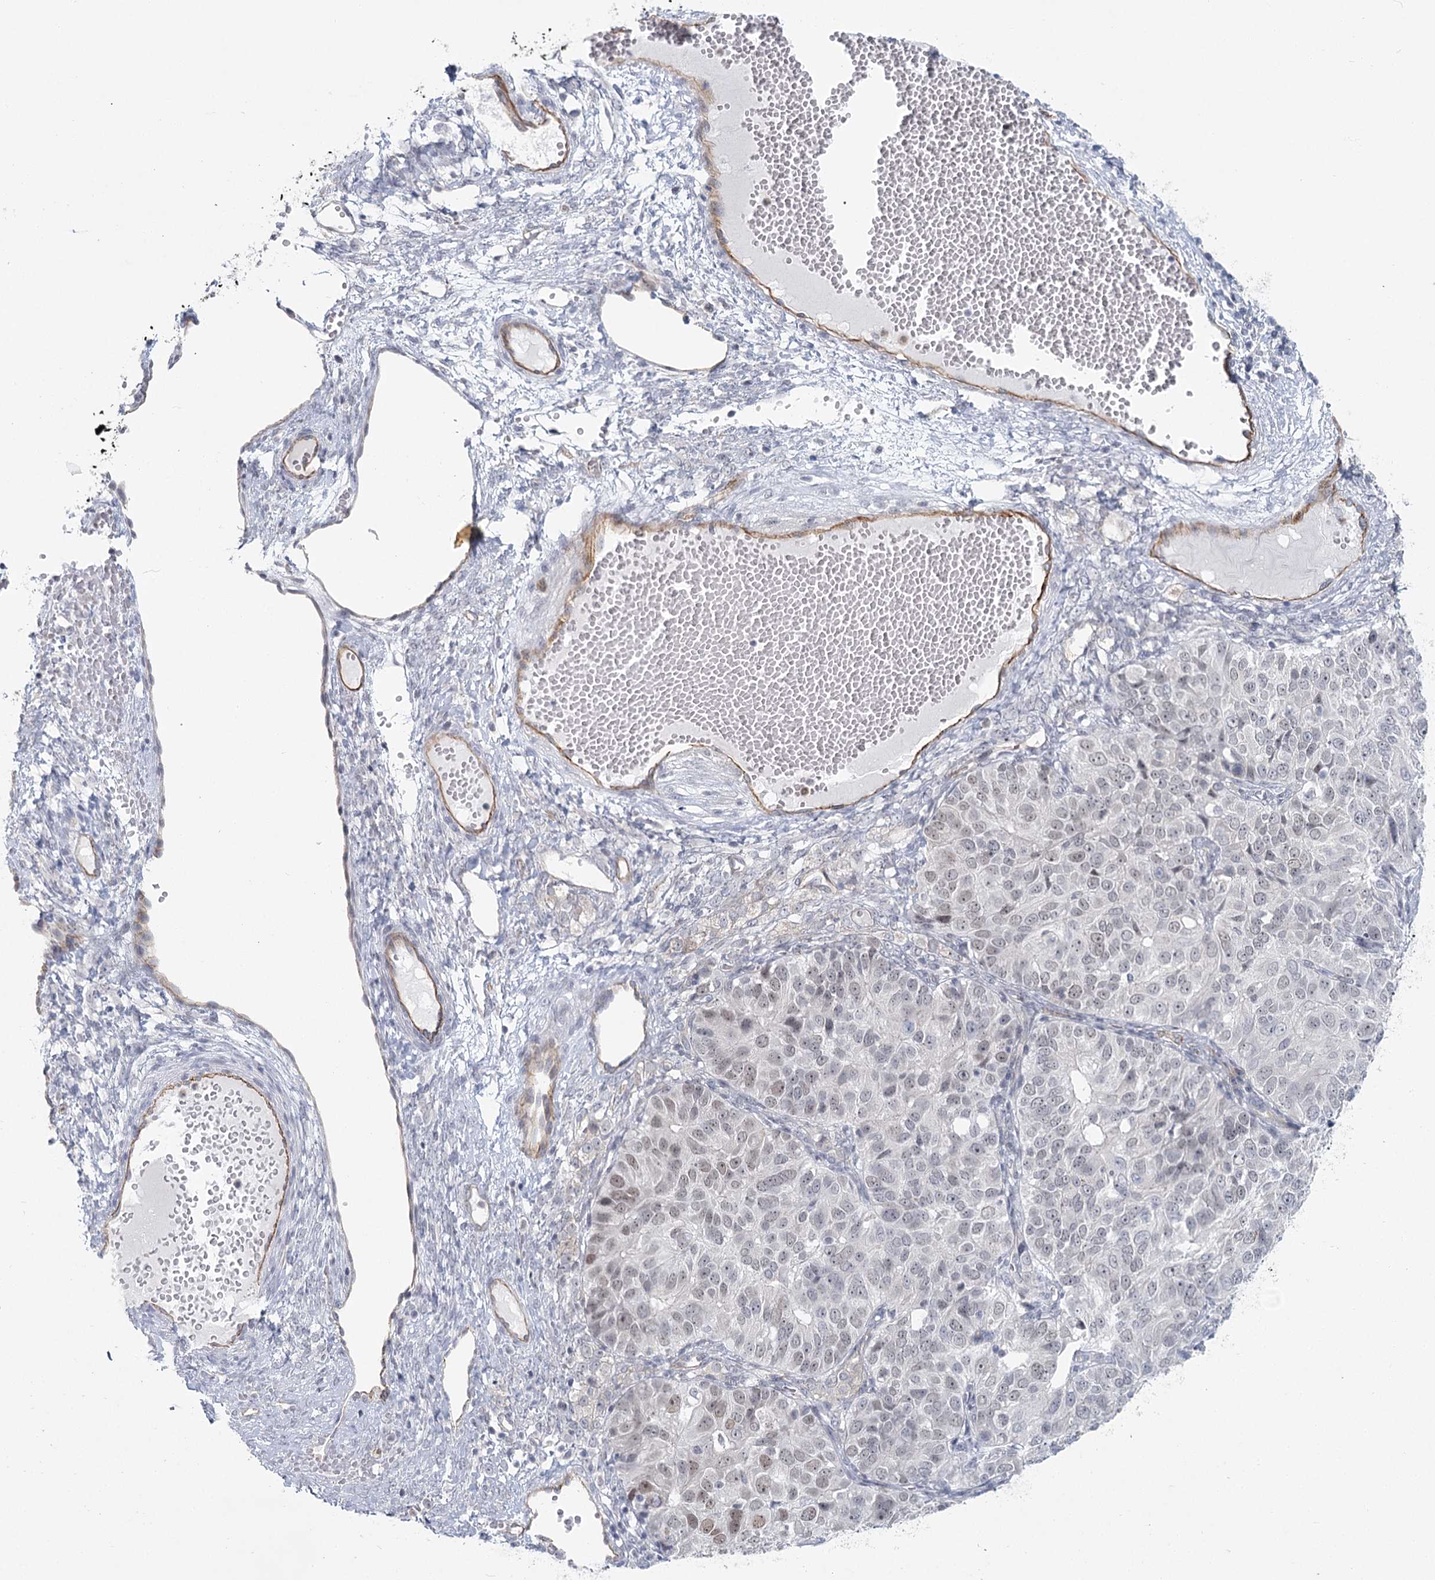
{"staining": {"intensity": "weak", "quantity": "<25%", "location": "nuclear"}, "tissue": "ovarian cancer", "cell_type": "Tumor cells", "image_type": "cancer", "snomed": [{"axis": "morphology", "description": "Carcinoma, endometroid"}, {"axis": "topography", "description": "Ovary"}], "caption": "A high-resolution micrograph shows immunohistochemistry staining of ovarian cancer, which exhibits no significant positivity in tumor cells.", "gene": "ABHD8", "patient": {"sex": "female", "age": 51}}